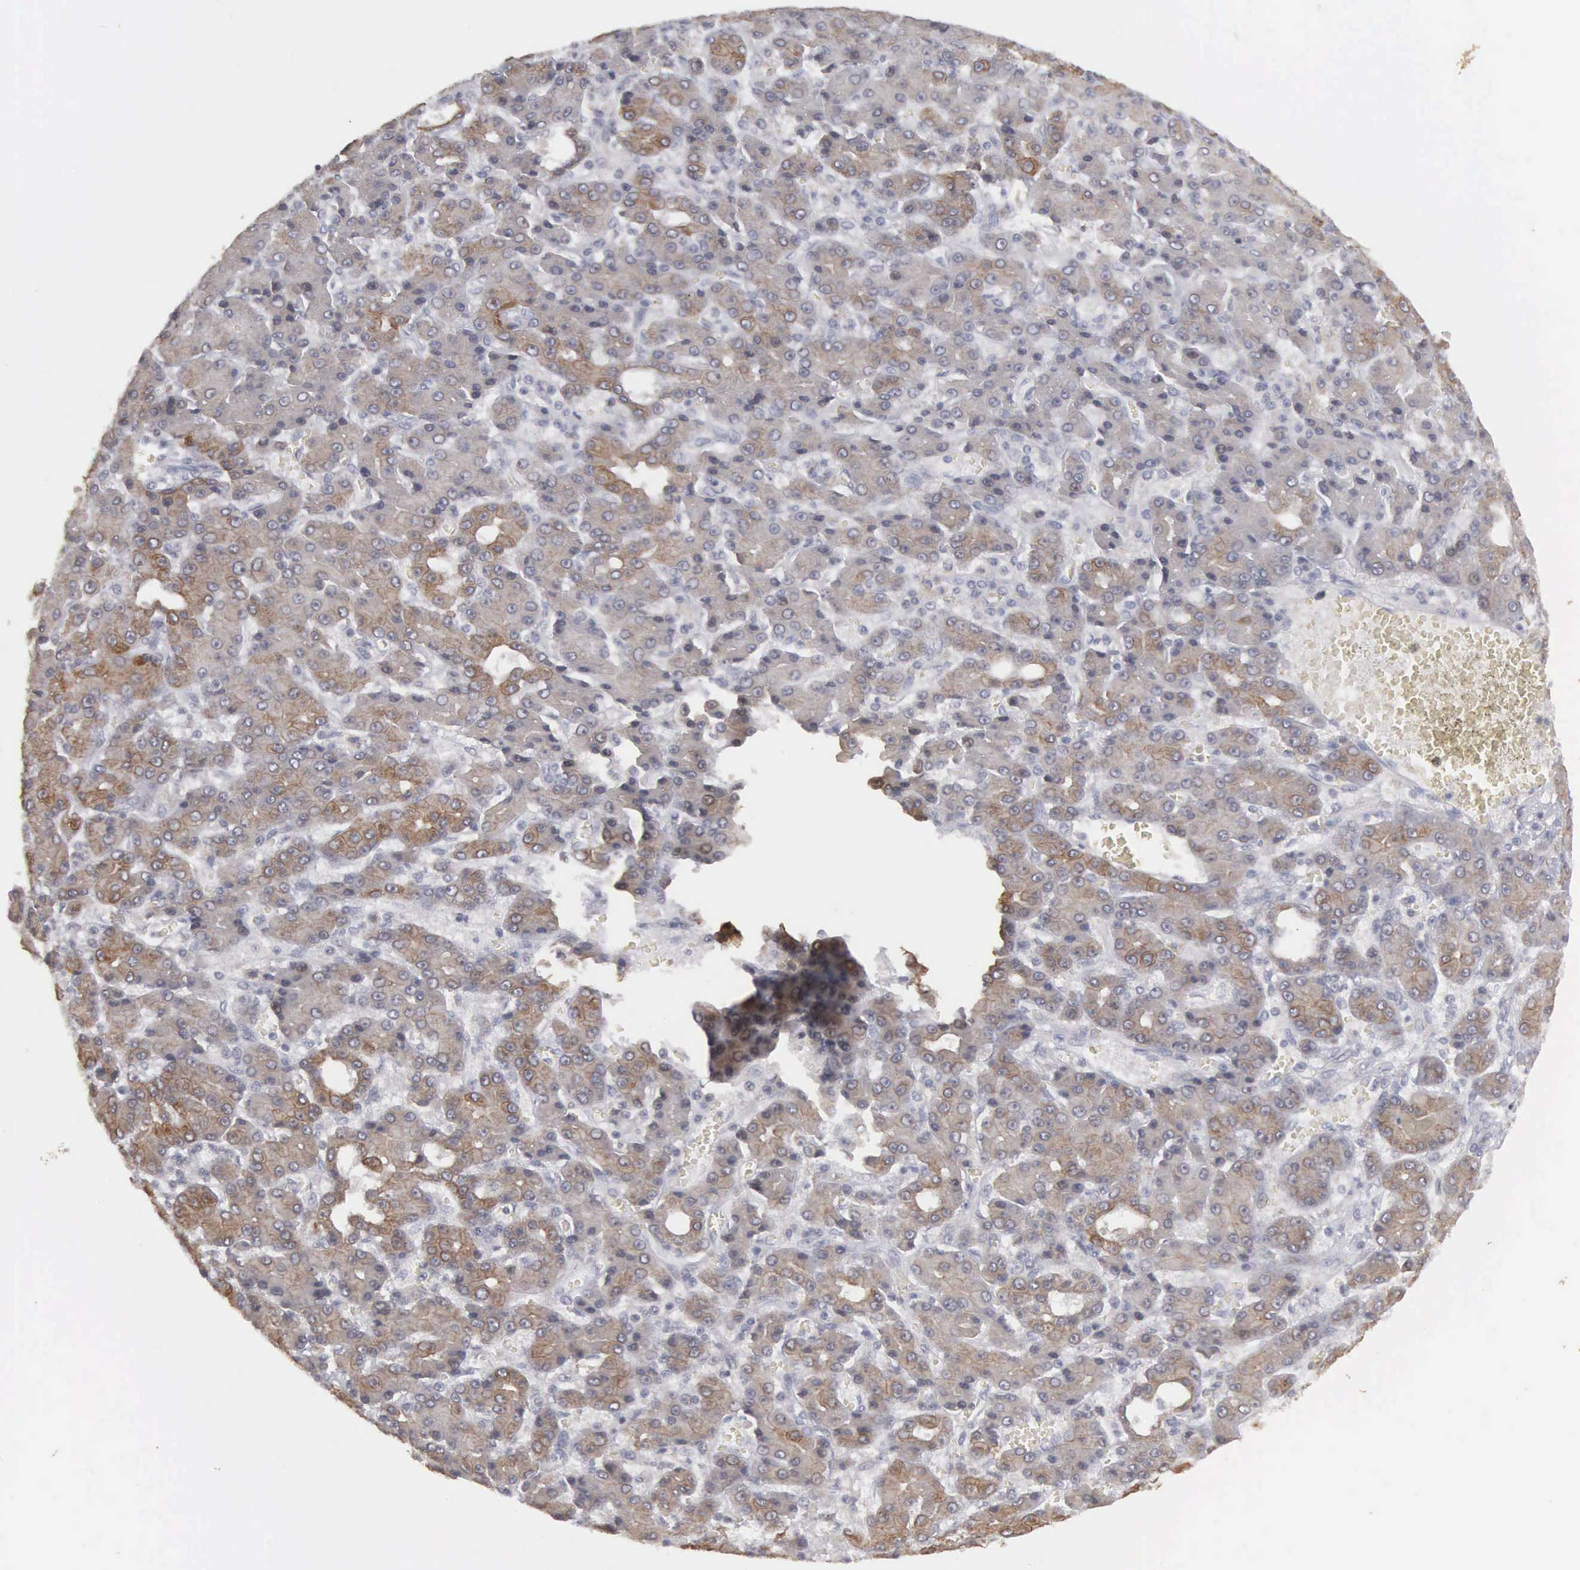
{"staining": {"intensity": "moderate", "quantity": "25%-75%", "location": "cytoplasmic/membranous"}, "tissue": "liver cancer", "cell_type": "Tumor cells", "image_type": "cancer", "snomed": [{"axis": "morphology", "description": "Carcinoma, Hepatocellular, NOS"}, {"axis": "topography", "description": "Liver"}], "caption": "Moderate cytoplasmic/membranous positivity is seen in about 25%-75% of tumor cells in liver cancer.", "gene": "WDR89", "patient": {"sex": "male", "age": 69}}